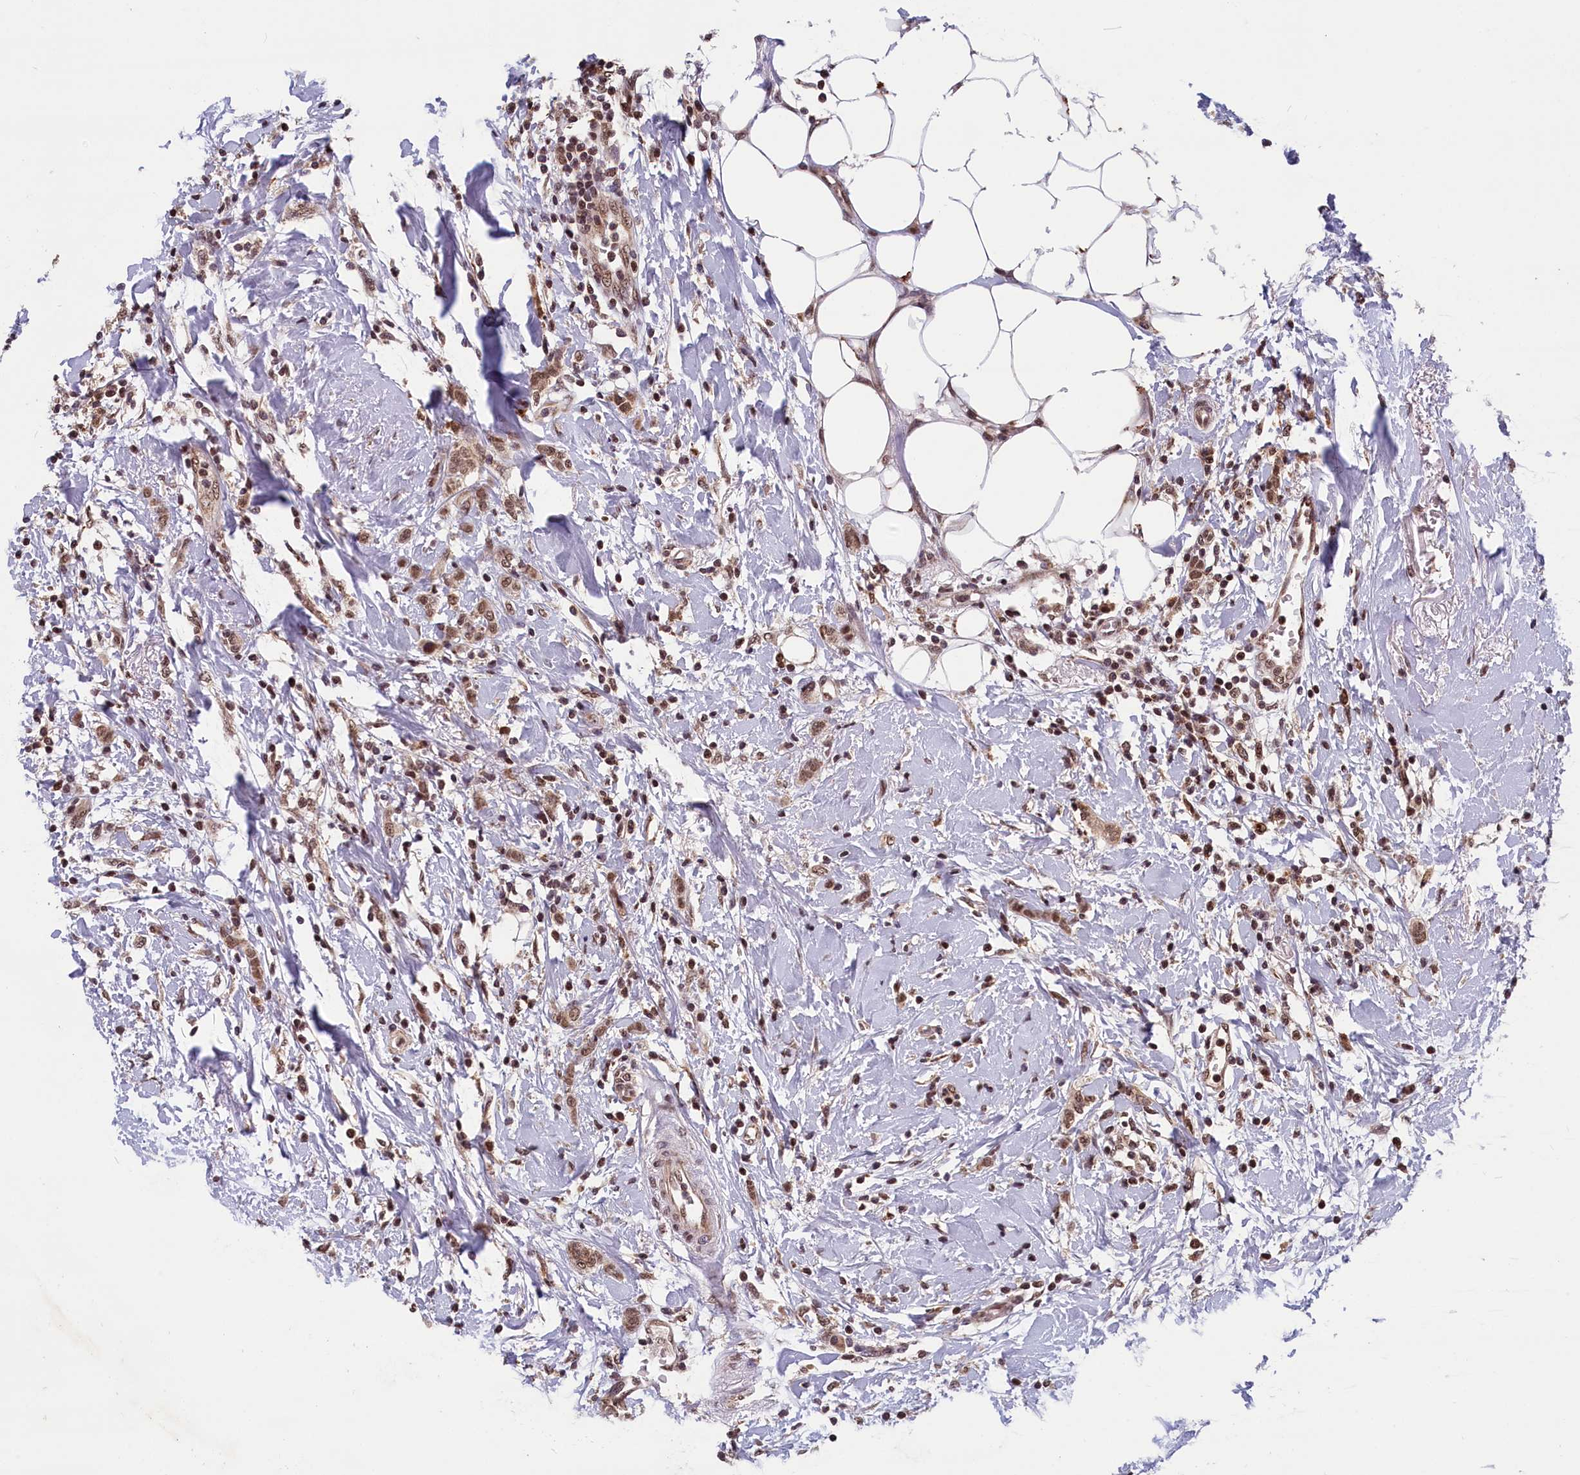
{"staining": {"intensity": "moderate", "quantity": ">75%", "location": "nuclear"}, "tissue": "breast cancer", "cell_type": "Tumor cells", "image_type": "cancer", "snomed": [{"axis": "morphology", "description": "Duct carcinoma"}, {"axis": "topography", "description": "Breast"}], "caption": "Approximately >75% of tumor cells in invasive ductal carcinoma (breast) display moderate nuclear protein positivity as visualized by brown immunohistochemical staining.", "gene": "KCNK6", "patient": {"sex": "female", "age": 72}}